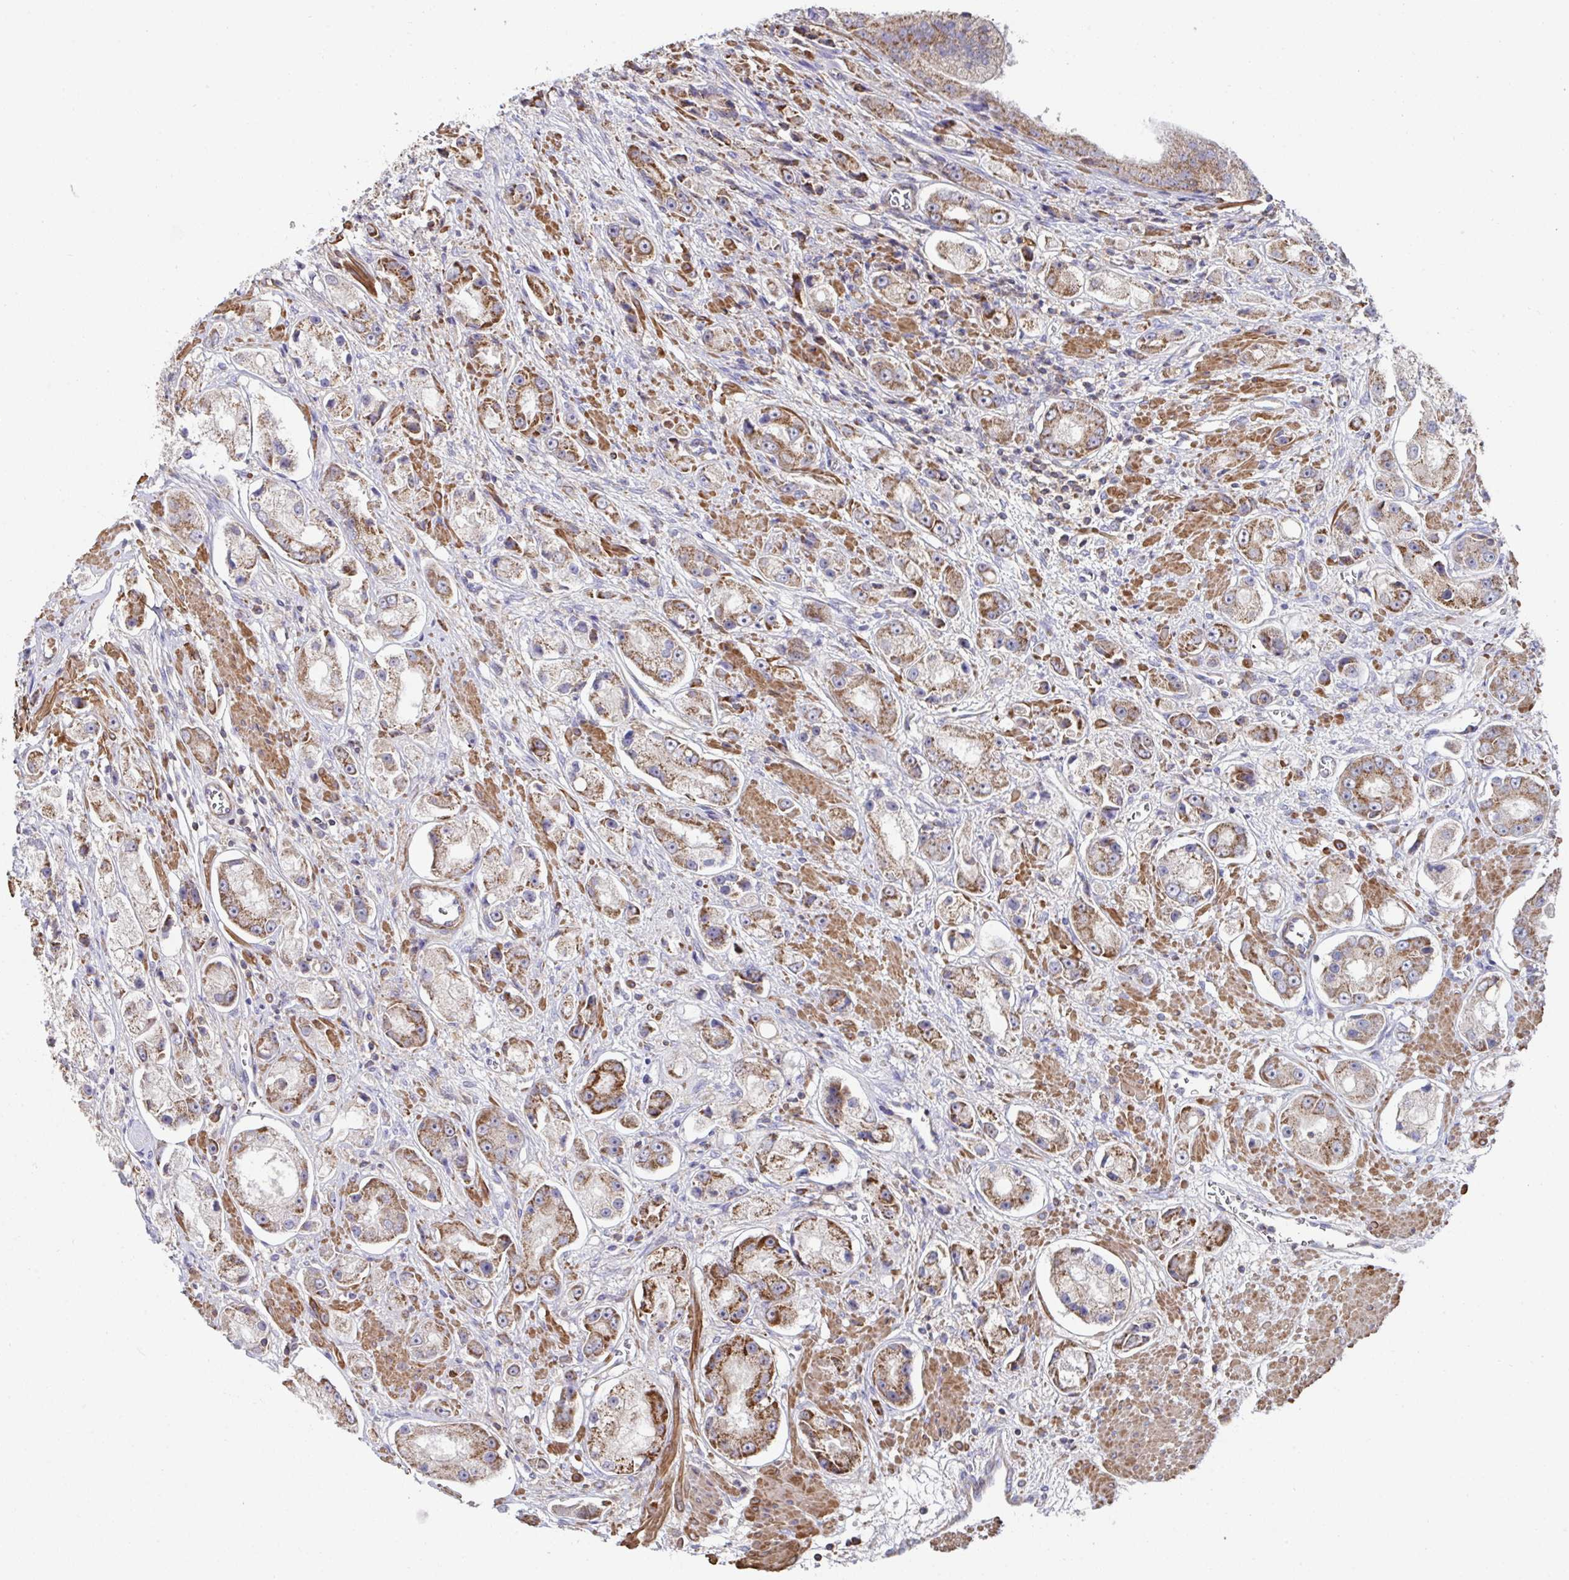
{"staining": {"intensity": "moderate", "quantity": ">75%", "location": "cytoplasmic/membranous"}, "tissue": "prostate cancer", "cell_type": "Tumor cells", "image_type": "cancer", "snomed": [{"axis": "morphology", "description": "Adenocarcinoma, High grade"}, {"axis": "topography", "description": "Prostate"}], "caption": "IHC (DAB (3,3'-diaminobenzidine)) staining of human prostate cancer (adenocarcinoma (high-grade)) reveals moderate cytoplasmic/membranous protein expression in about >75% of tumor cells.", "gene": "DZANK1", "patient": {"sex": "male", "age": 67}}